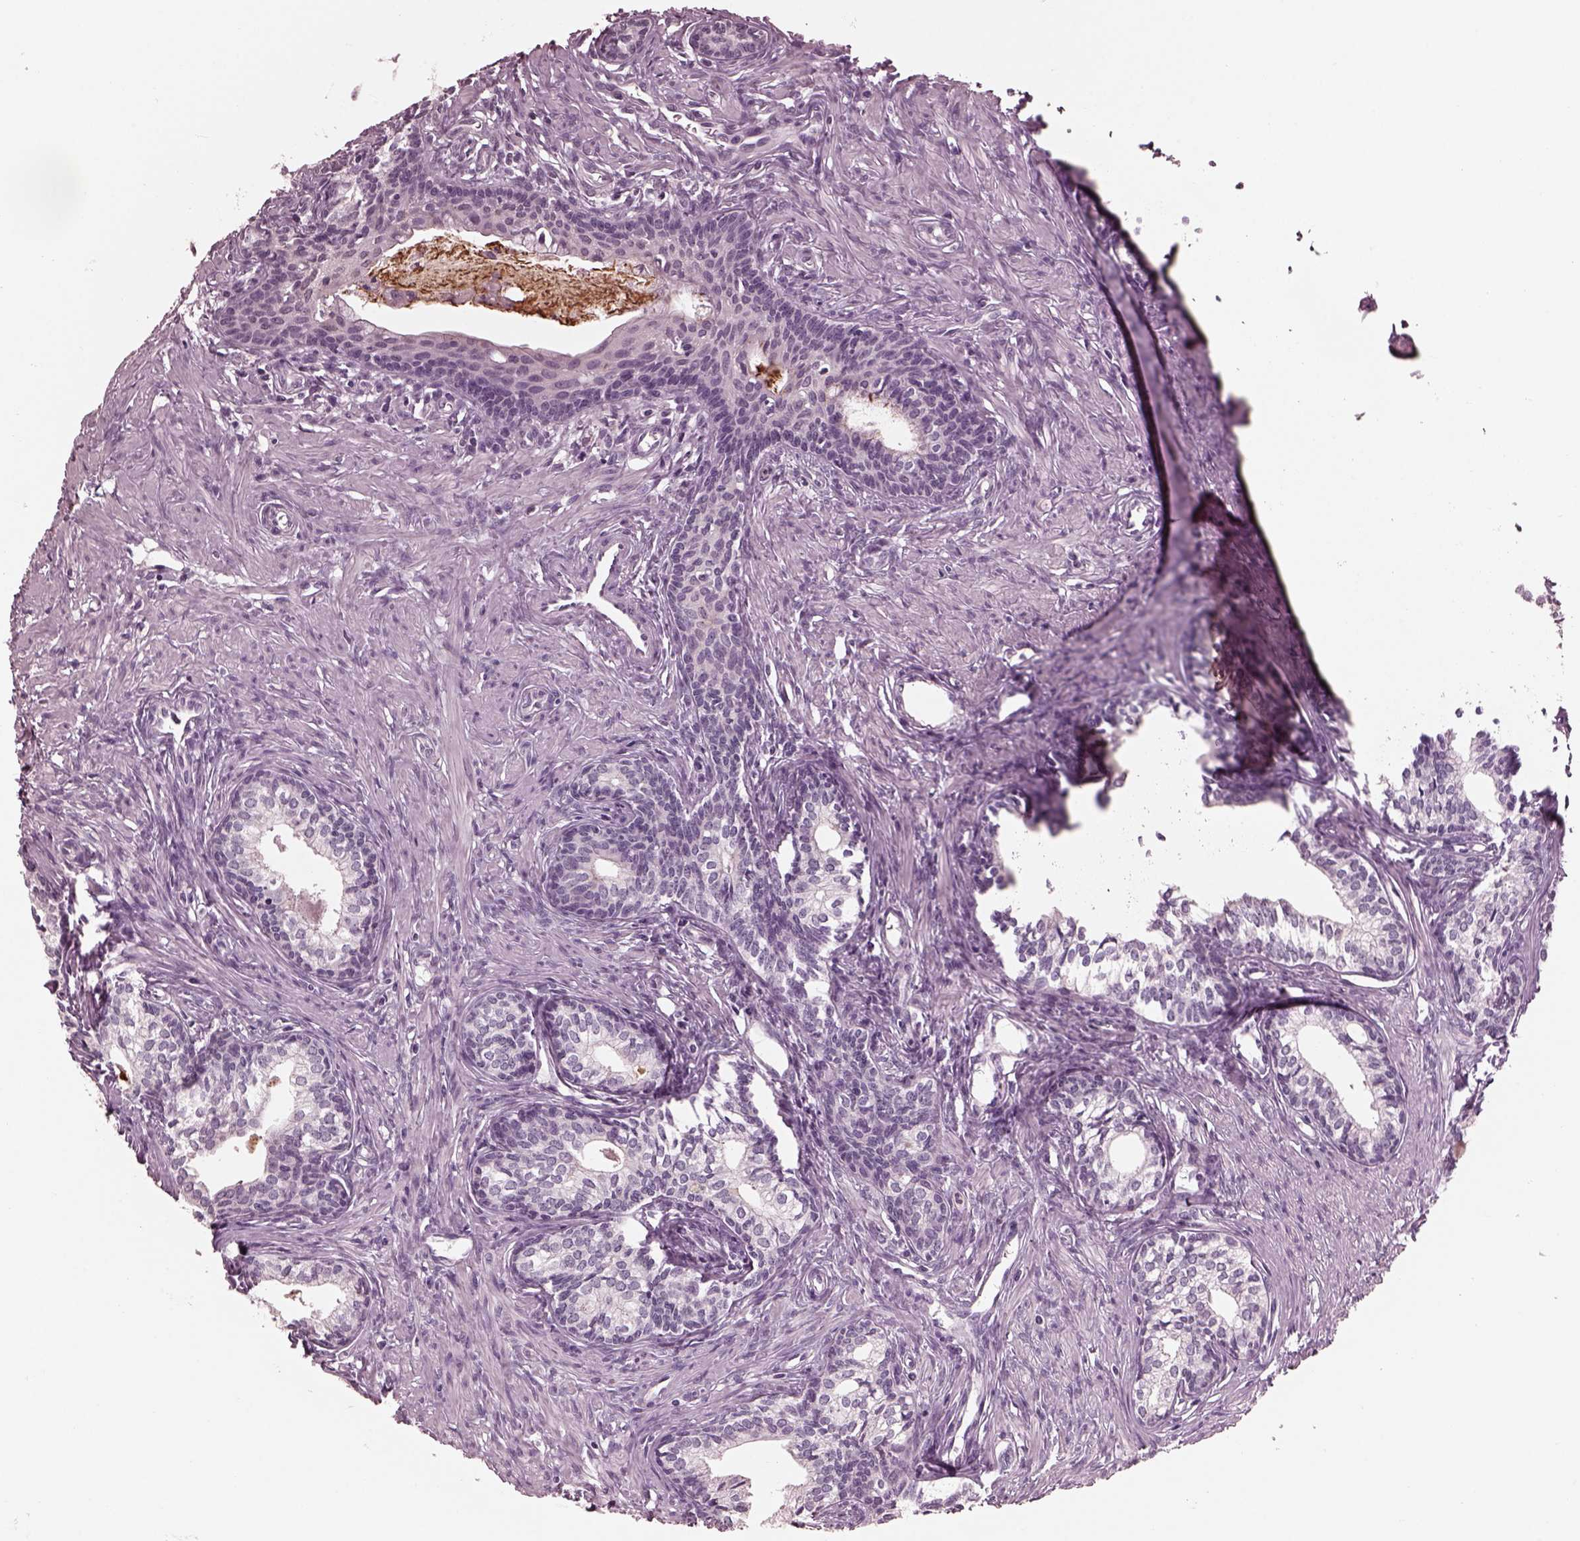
{"staining": {"intensity": "negative", "quantity": "none", "location": "none"}, "tissue": "prostate", "cell_type": "Glandular cells", "image_type": "normal", "snomed": [{"axis": "morphology", "description": "Normal tissue, NOS"}, {"axis": "topography", "description": "Prostate"}], "caption": "This is a micrograph of immunohistochemistry staining of unremarkable prostate, which shows no positivity in glandular cells. (DAB immunohistochemistry (IHC) visualized using brightfield microscopy, high magnification).", "gene": "TSKS", "patient": {"sex": "male", "age": 60}}